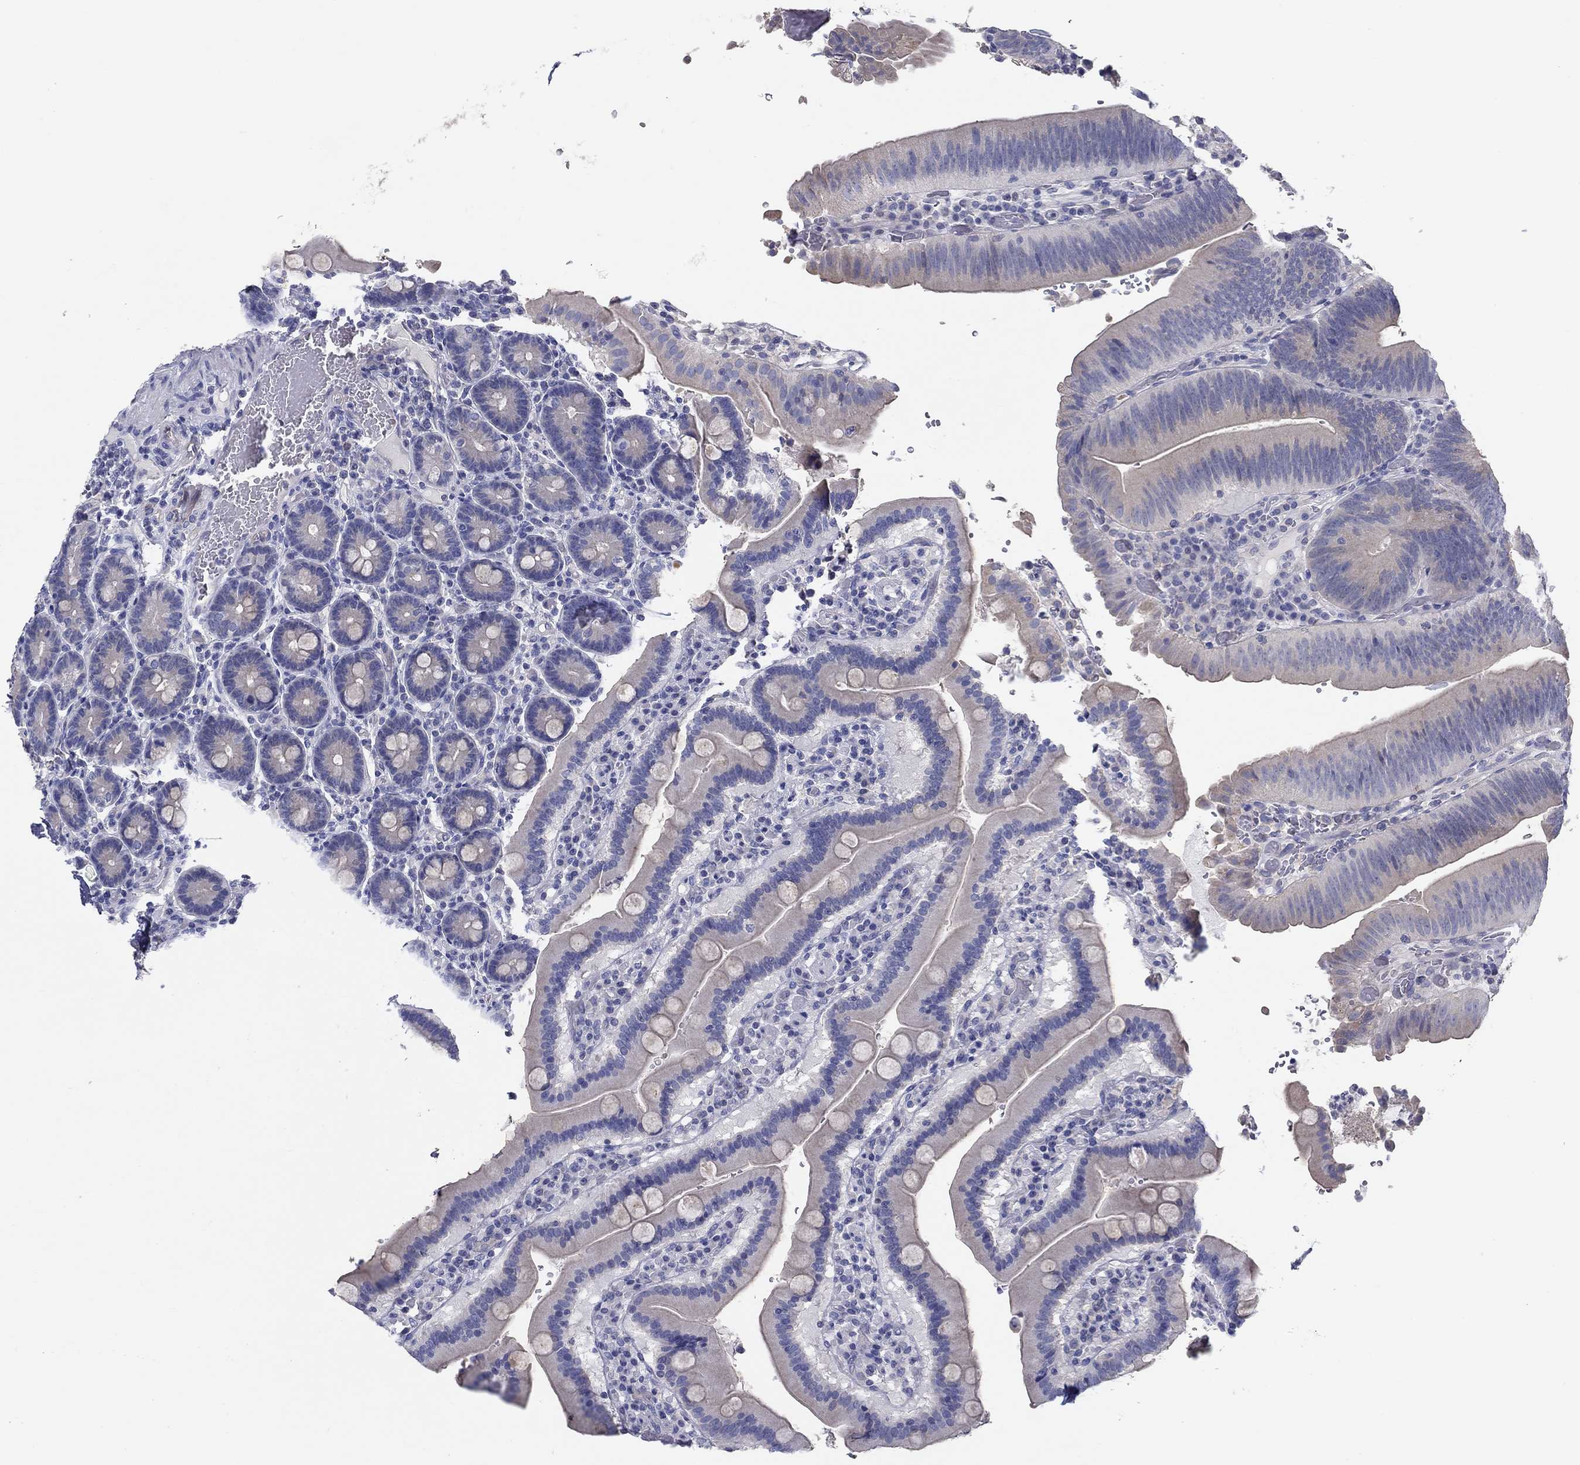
{"staining": {"intensity": "negative", "quantity": "none", "location": "none"}, "tissue": "duodenum", "cell_type": "Glandular cells", "image_type": "normal", "snomed": [{"axis": "morphology", "description": "Normal tissue, NOS"}, {"axis": "topography", "description": "Duodenum"}], "caption": "Glandular cells are negative for protein expression in benign human duodenum. The staining is performed using DAB (3,3'-diaminobenzidine) brown chromogen with nuclei counter-stained in using hematoxylin.", "gene": "ERMP1", "patient": {"sex": "female", "age": 62}}